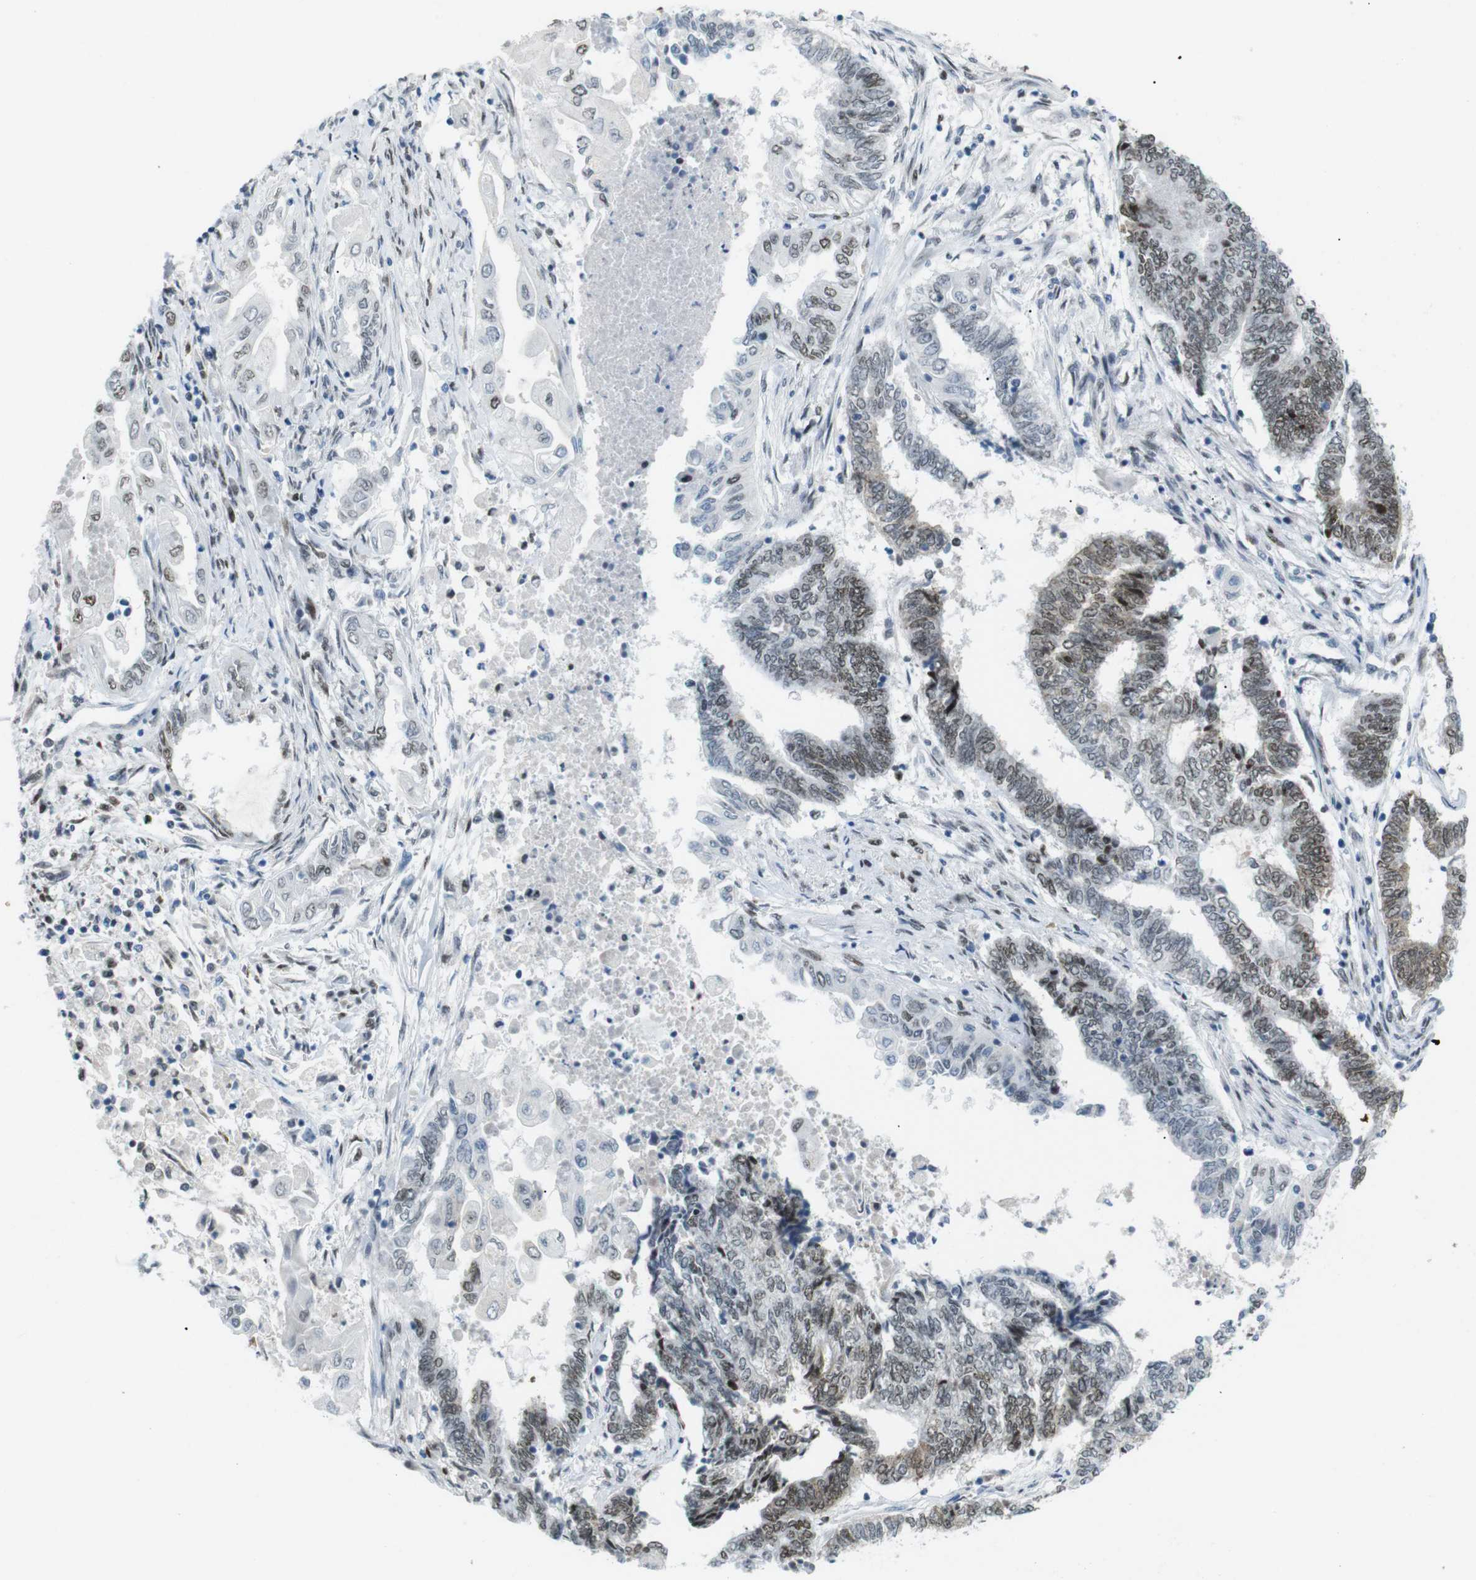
{"staining": {"intensity": "moderate", "quantity": ">75%", "location": "nuclear"}, "tissue": "endometrial cancer", "cell_type": "Tumor cells", "image_type": "cancer", "snomed": [{"axis": "morphology", "description": "Adenocarcinoma, NOS"}, {"axis": "topography", "description": "Uterus"}, {"axis": "topography", "description": "Endometrium"}], "caption": "A photomicrograph of human endometrial cancer (adenocarcinoma) stained for a protein displays moderate nuclear brown staining in tumor cells. (IHC, brightfield microscopy, high magnification).", "gene": "RIOX2", "patient": {"sex": "female", "age": 70}}